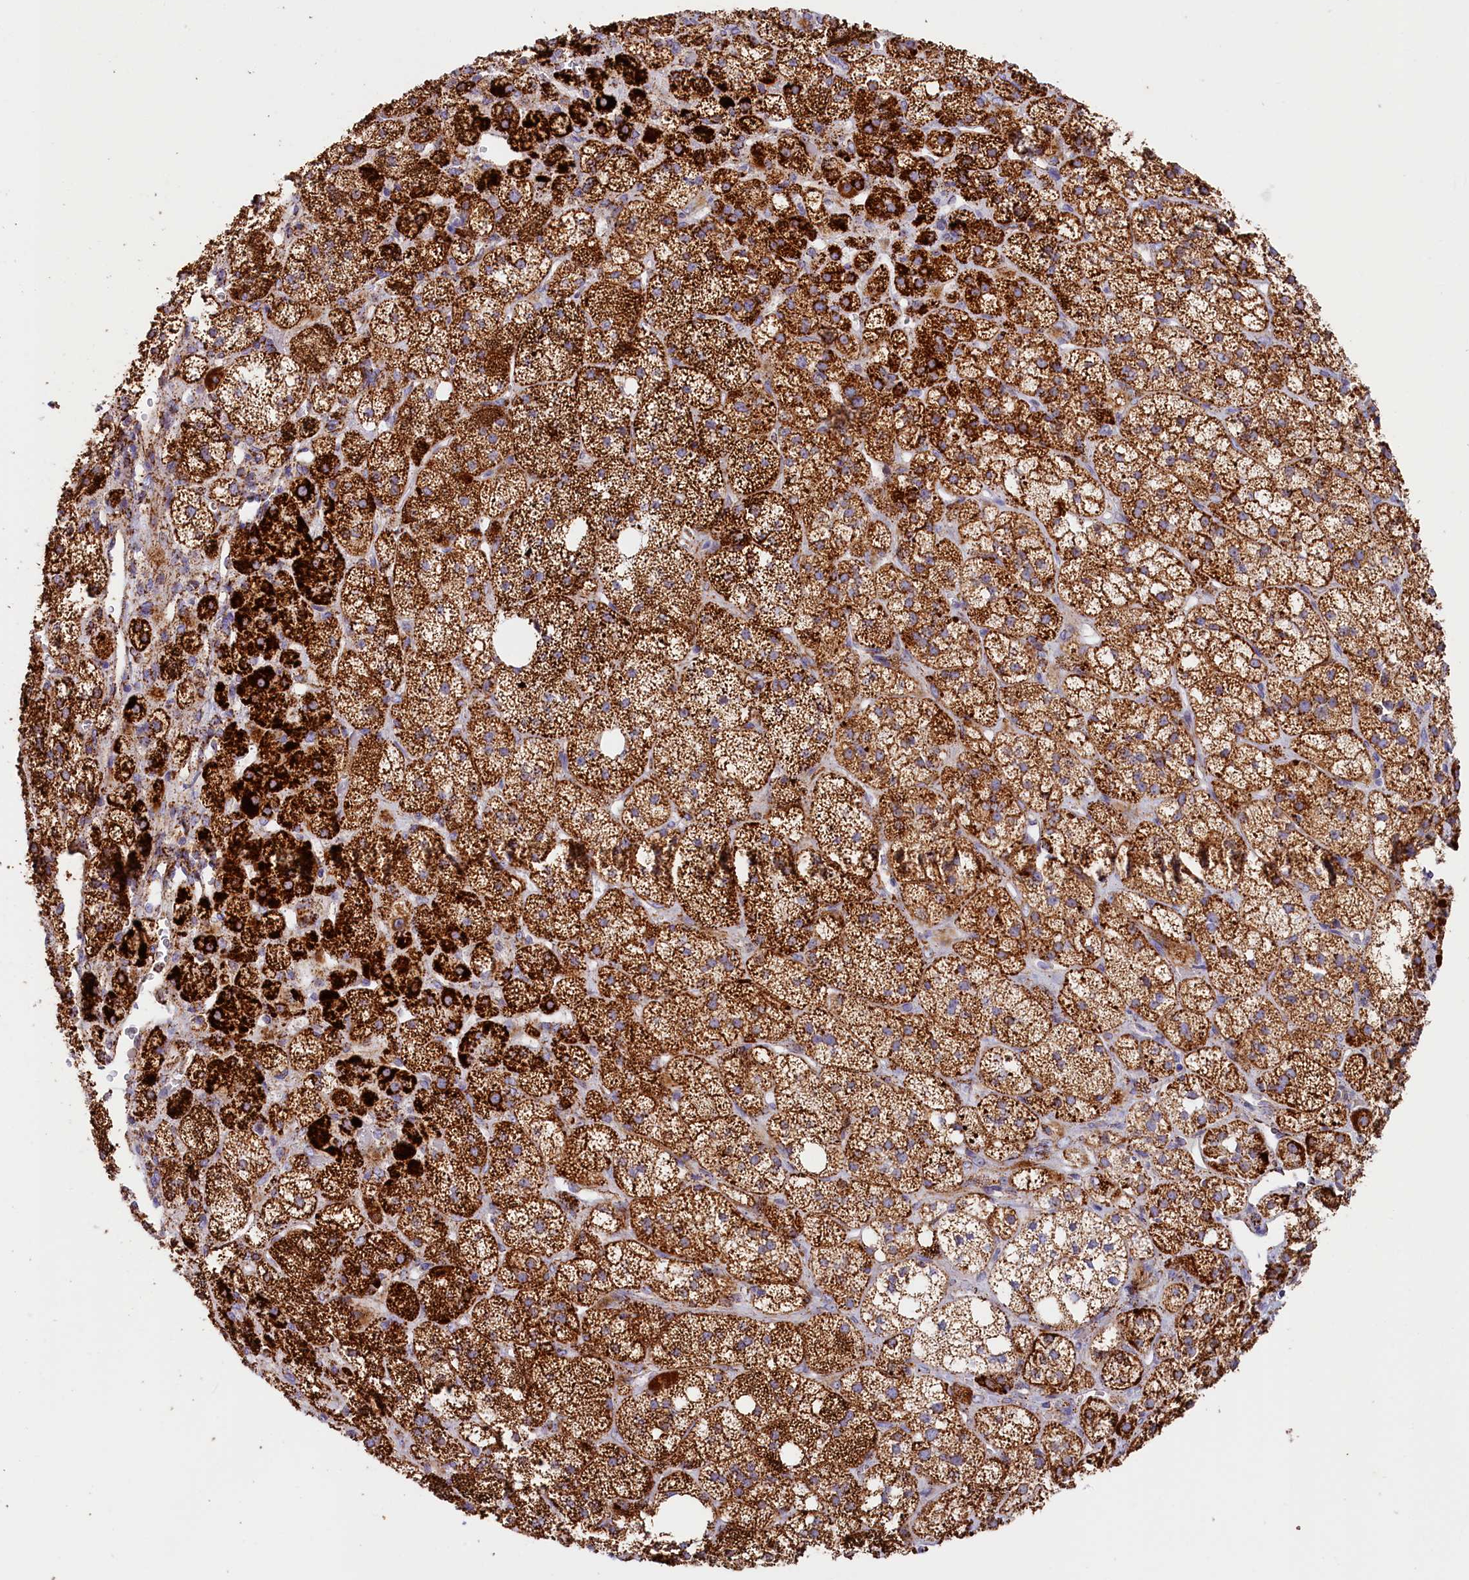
{"staining": {"intensity": "strong", "quantity": ">75%", "location": "cytoplasmic/membranous"}, "tissue": "adrenal gland", "cell_type": "Glandular cells", "image_type": "normal", "snomed": [{"axis": "morphology", "description": "Normal tissue, NOS"}, {"axis": "topography", "description": "Adrenal gland"}], "caption": "Immunohistochemistry (IHC) of benign adrenal gland exhibits high levels of strong cytoplasmic/membranous staining in approximately >75% of glandular cells.", "gene": "AKTIP", "patient": {"sex": "male", "age": 61}}